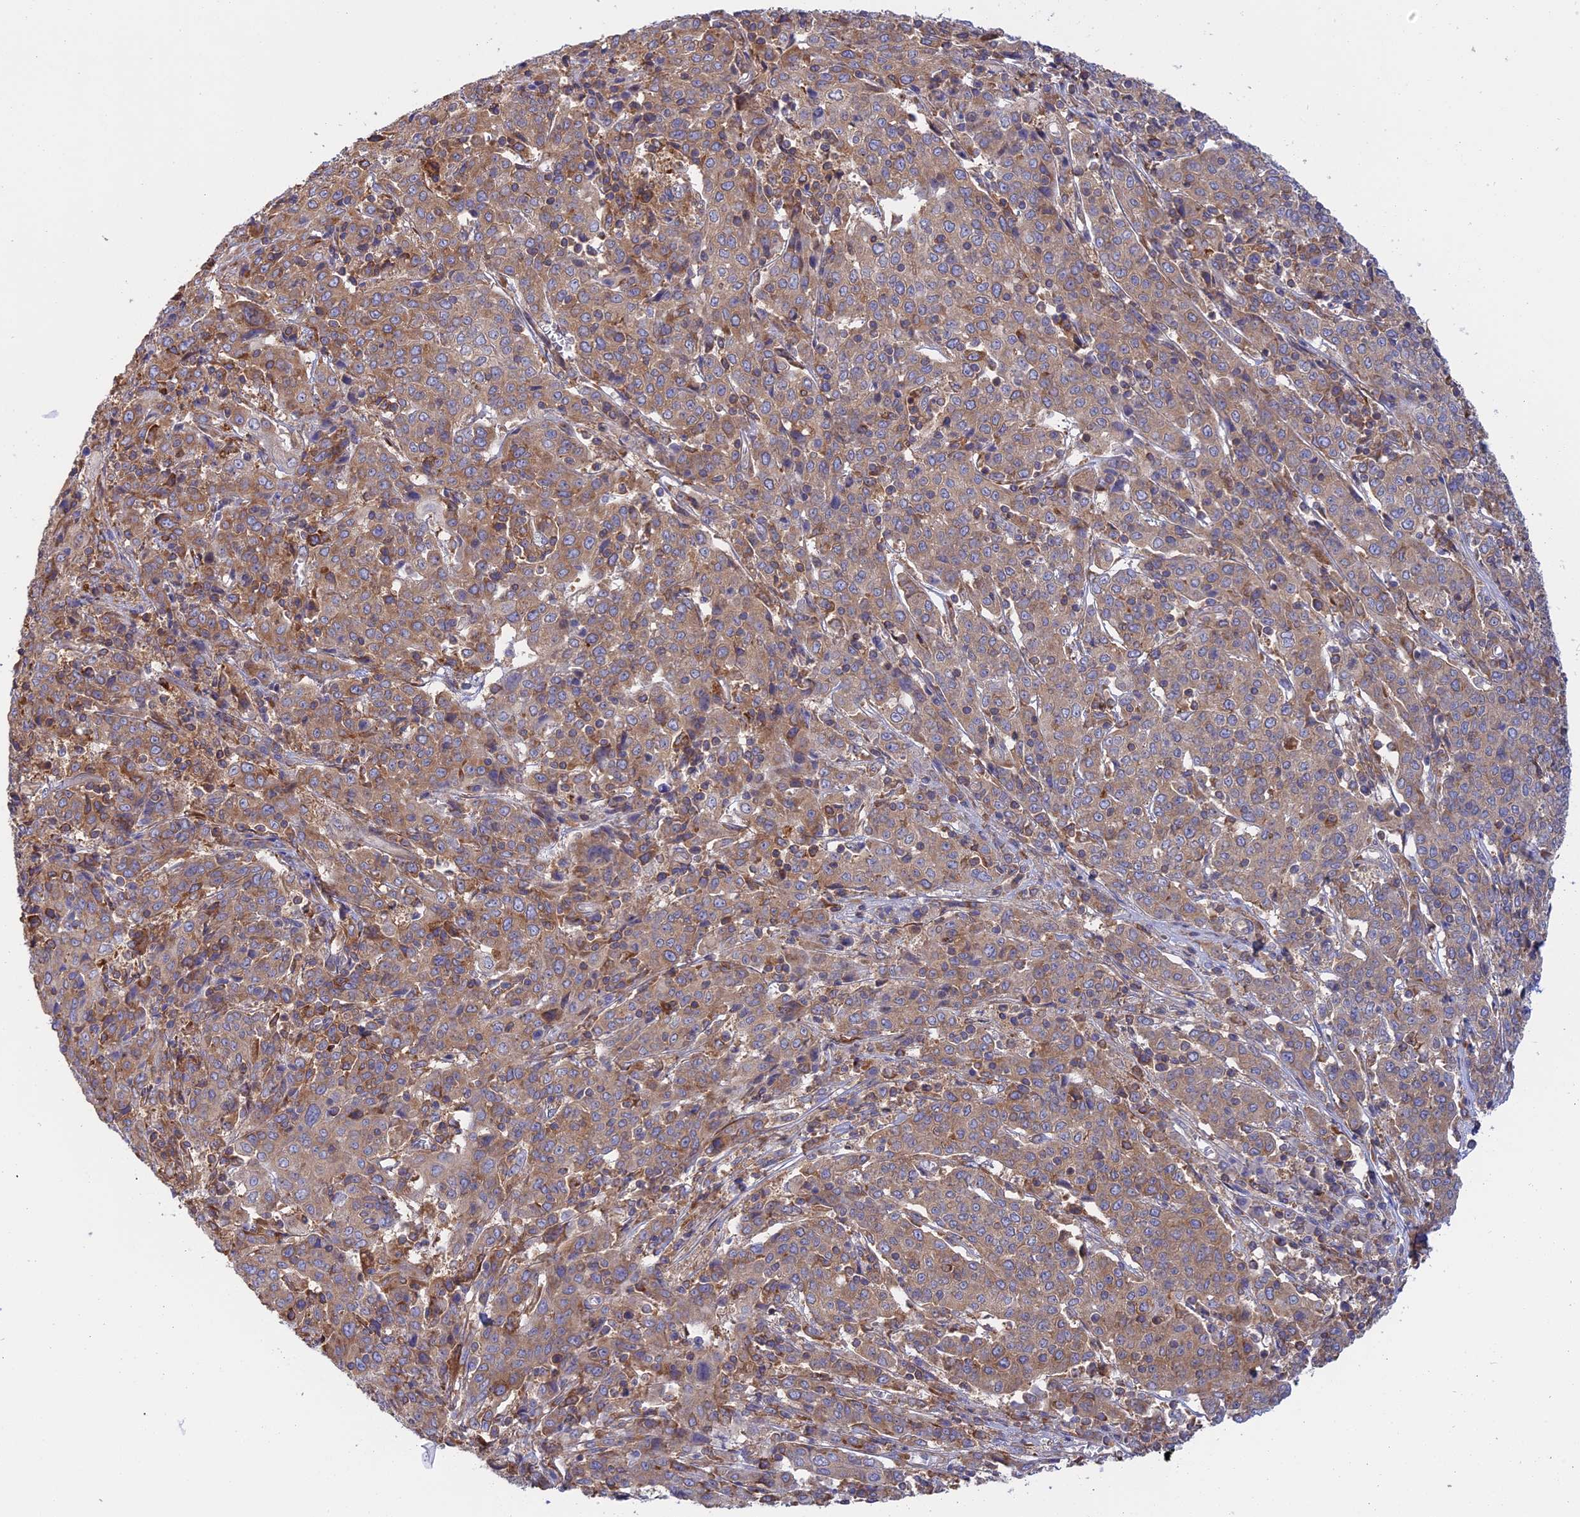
{"staining": {"intensity": "moderate", "quantity": "25%-75%", "location": "cytoplasmic/membranous"}, "tissue": "cervical cancer", "cell_type": "Tumor cells", "image_type": "cancer", "snomed": [{"axis": "morphology", "description": "Squamous cell carcinoma, NOS"}, {"axis": "topography", "description": "Cervix"}], "caption": "Human squamous cell carcinoma (cervical) stained for a protein (brown) displays moderate cytoplasmic/membranous positive positivity in approximately 25%-75% of tumor cells.", "gene": "GMIP", "patient": {"sex": "female", "age": 67}}